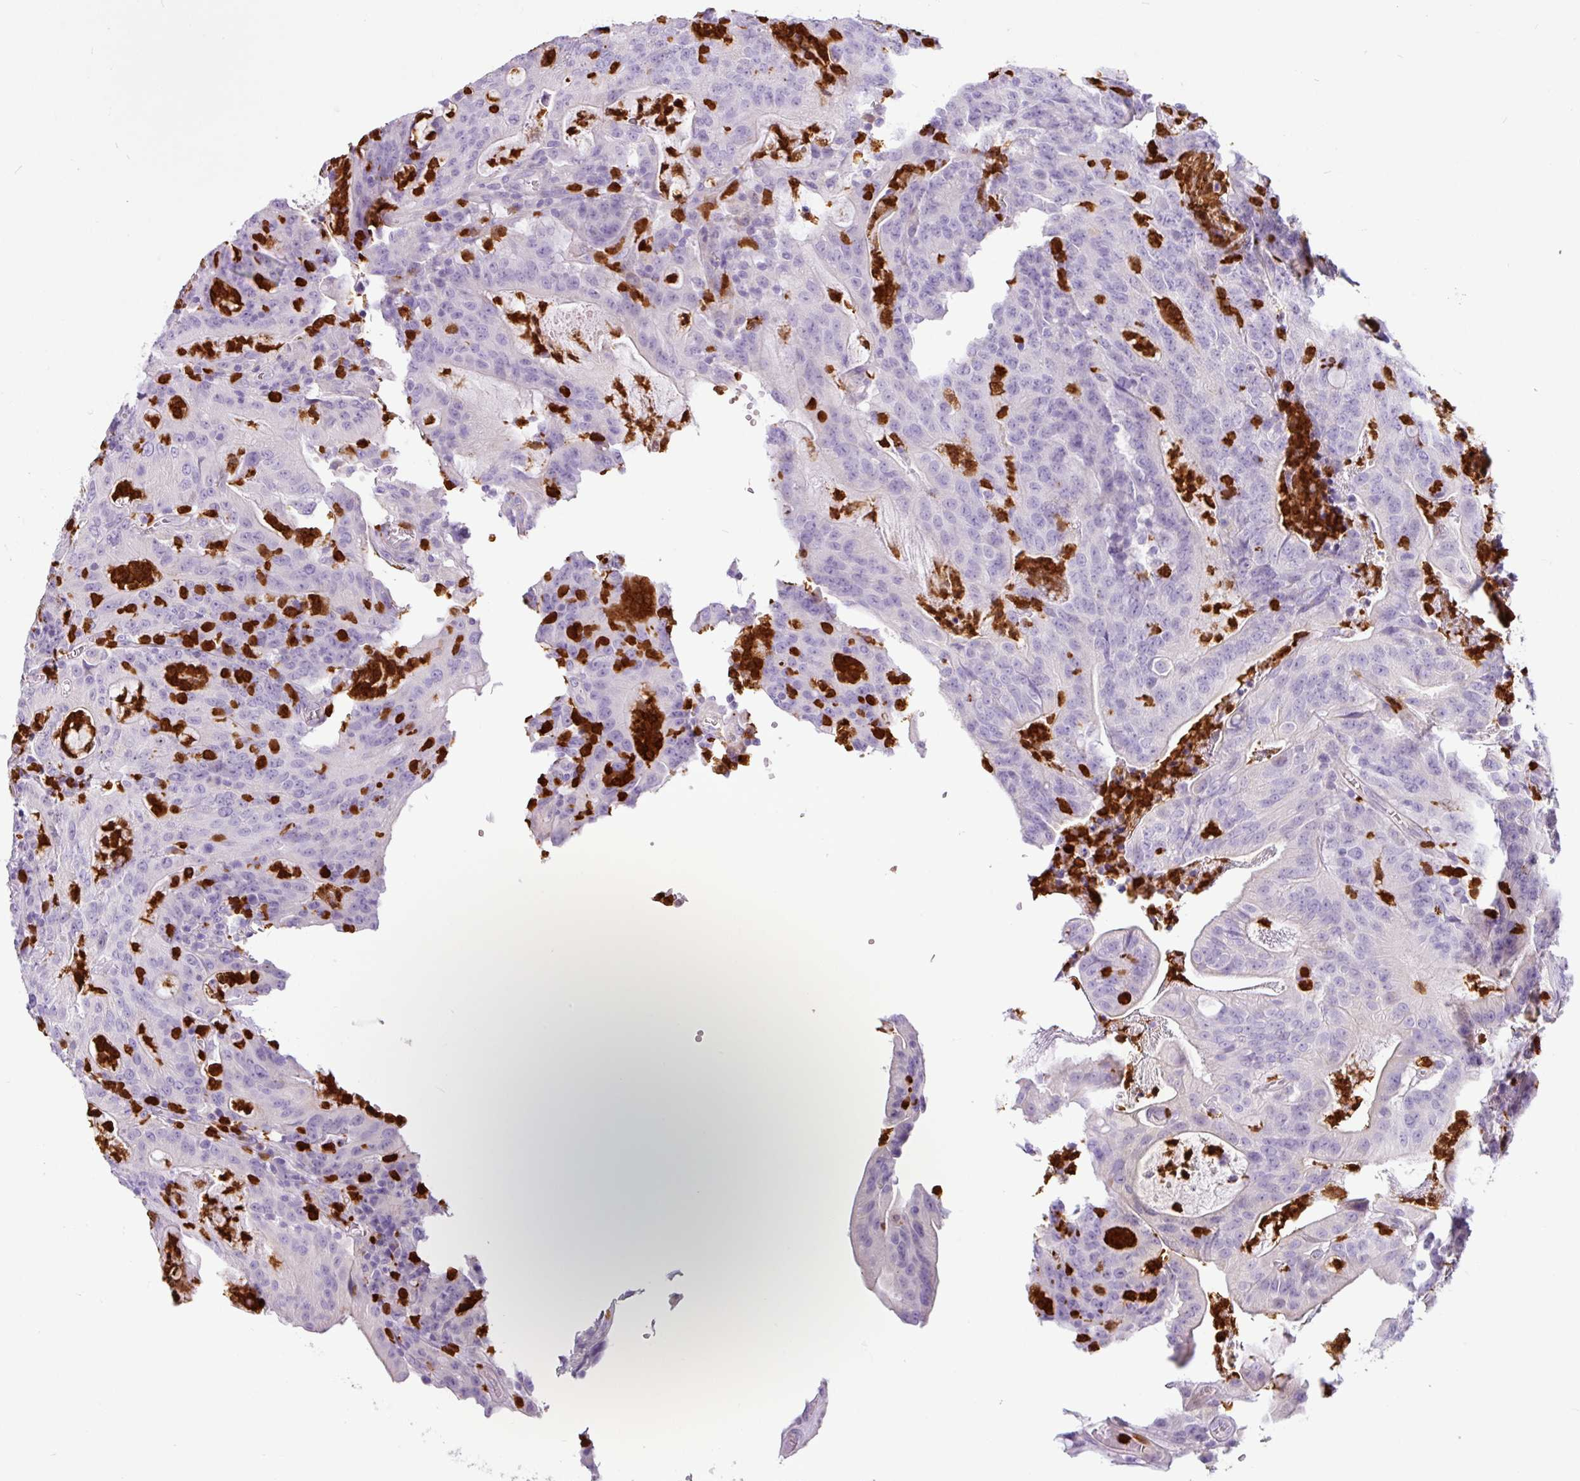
{"staining": {"intensity": "negative", "quantity": "none", "location": "none"}, "tissue": "colorectal cancer", "cell_type": "Tumor cells", "image_type": "cancer", "snomed": [{"axis": "morphology", "description": "Adenocarcinoma, NOS"}, {"axis": "topography", "description": "Colon"}], "caption": "Human colorectal adenocarcinoma stained for a protein using IHC displays no staining in tumor cells.", "gene": "SH2D3C", "patient": {"sex": "male", "age": 83}}